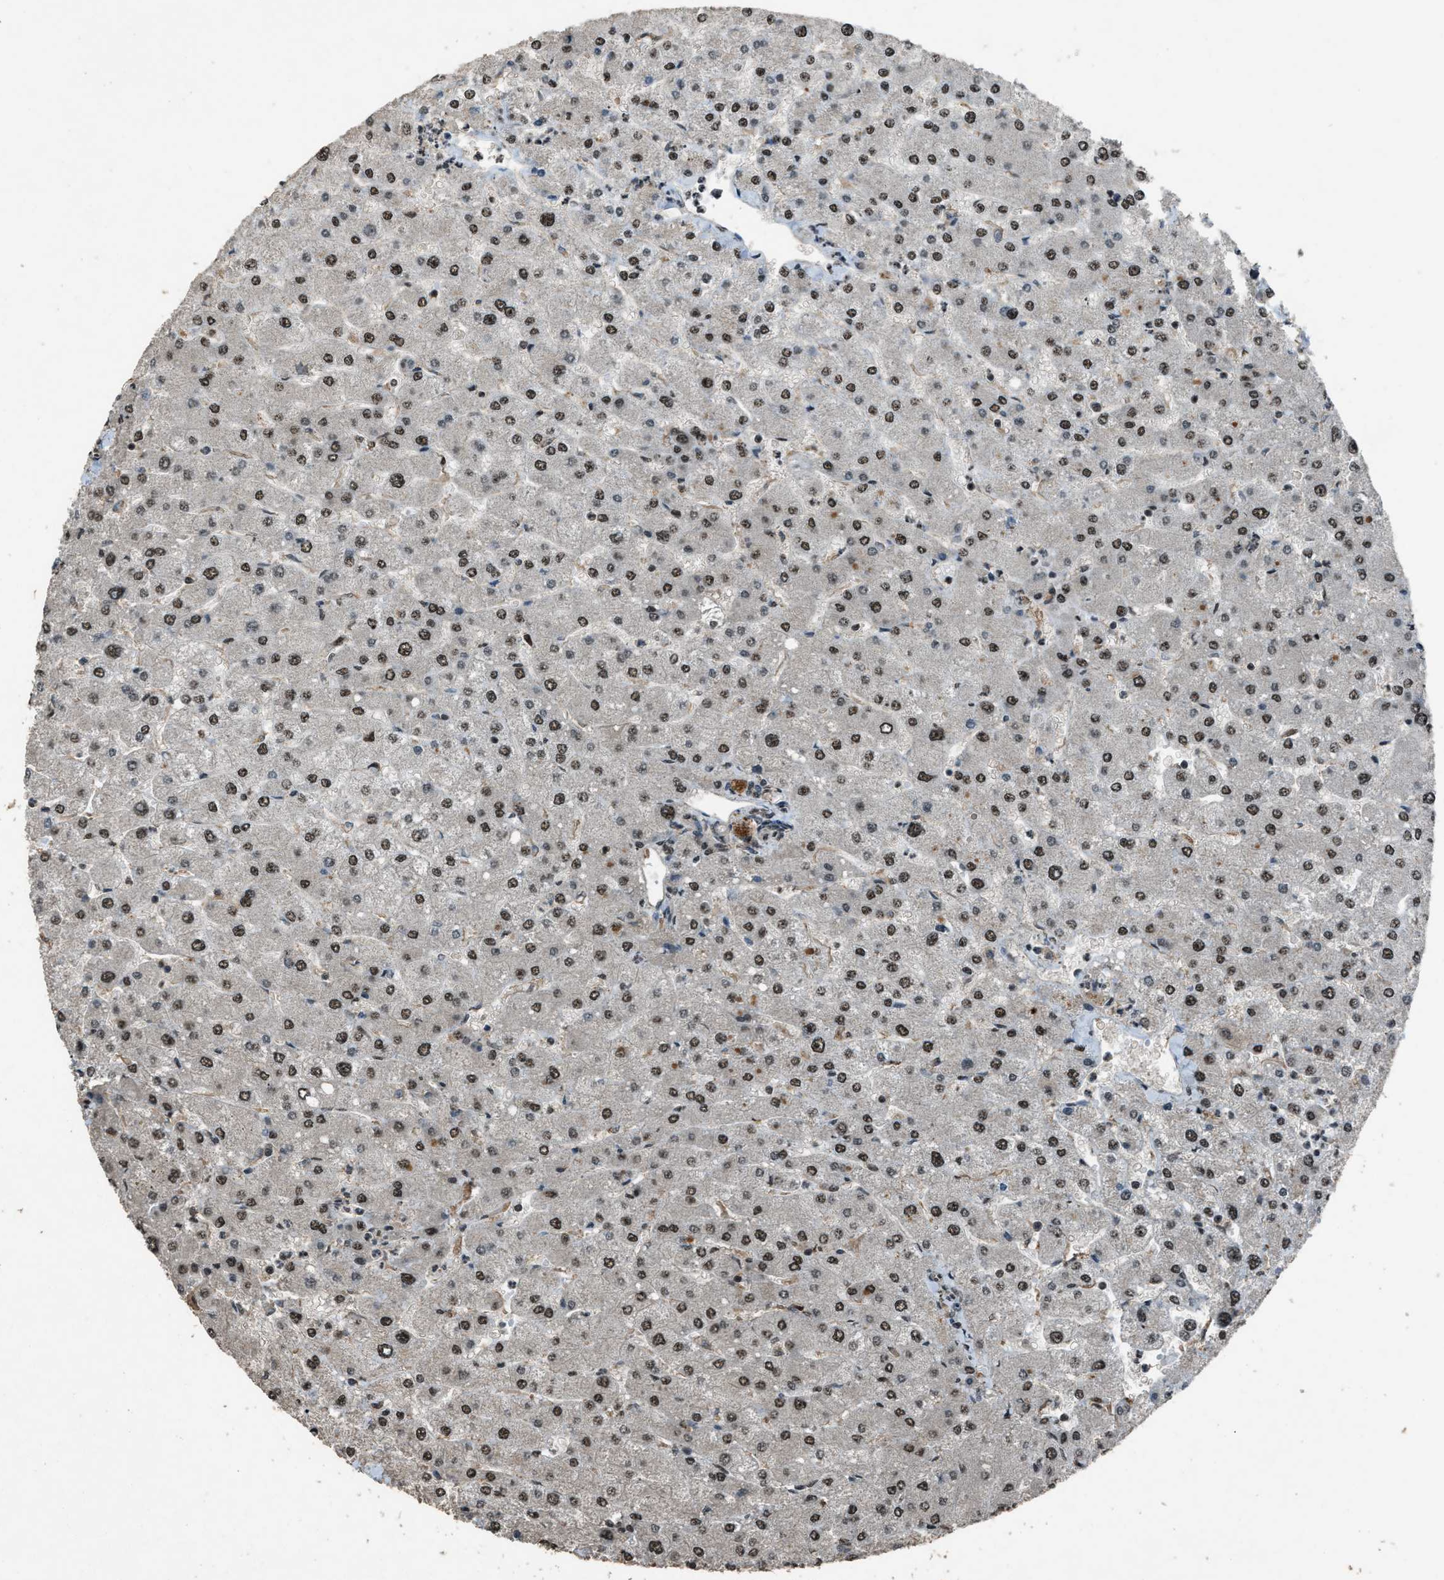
{"staining": {"intensity": "weak", "quantity": ">75%", "location": "nuclear"}, "tissue": "liver", "cell_type": "Cholangiocytes", "image_type": "normal", "snomed": [{"axis": "morphology", "description": "Normal tissue, NOS"}, {"axis": "topography", "description": "Liver"}], "caption": "An image of liver stained for a protein reveals weak nuclear brown staining in cholangiocytes.", "gene": "SERTAD2", "patient": {"sex": "male", "age": 55}}